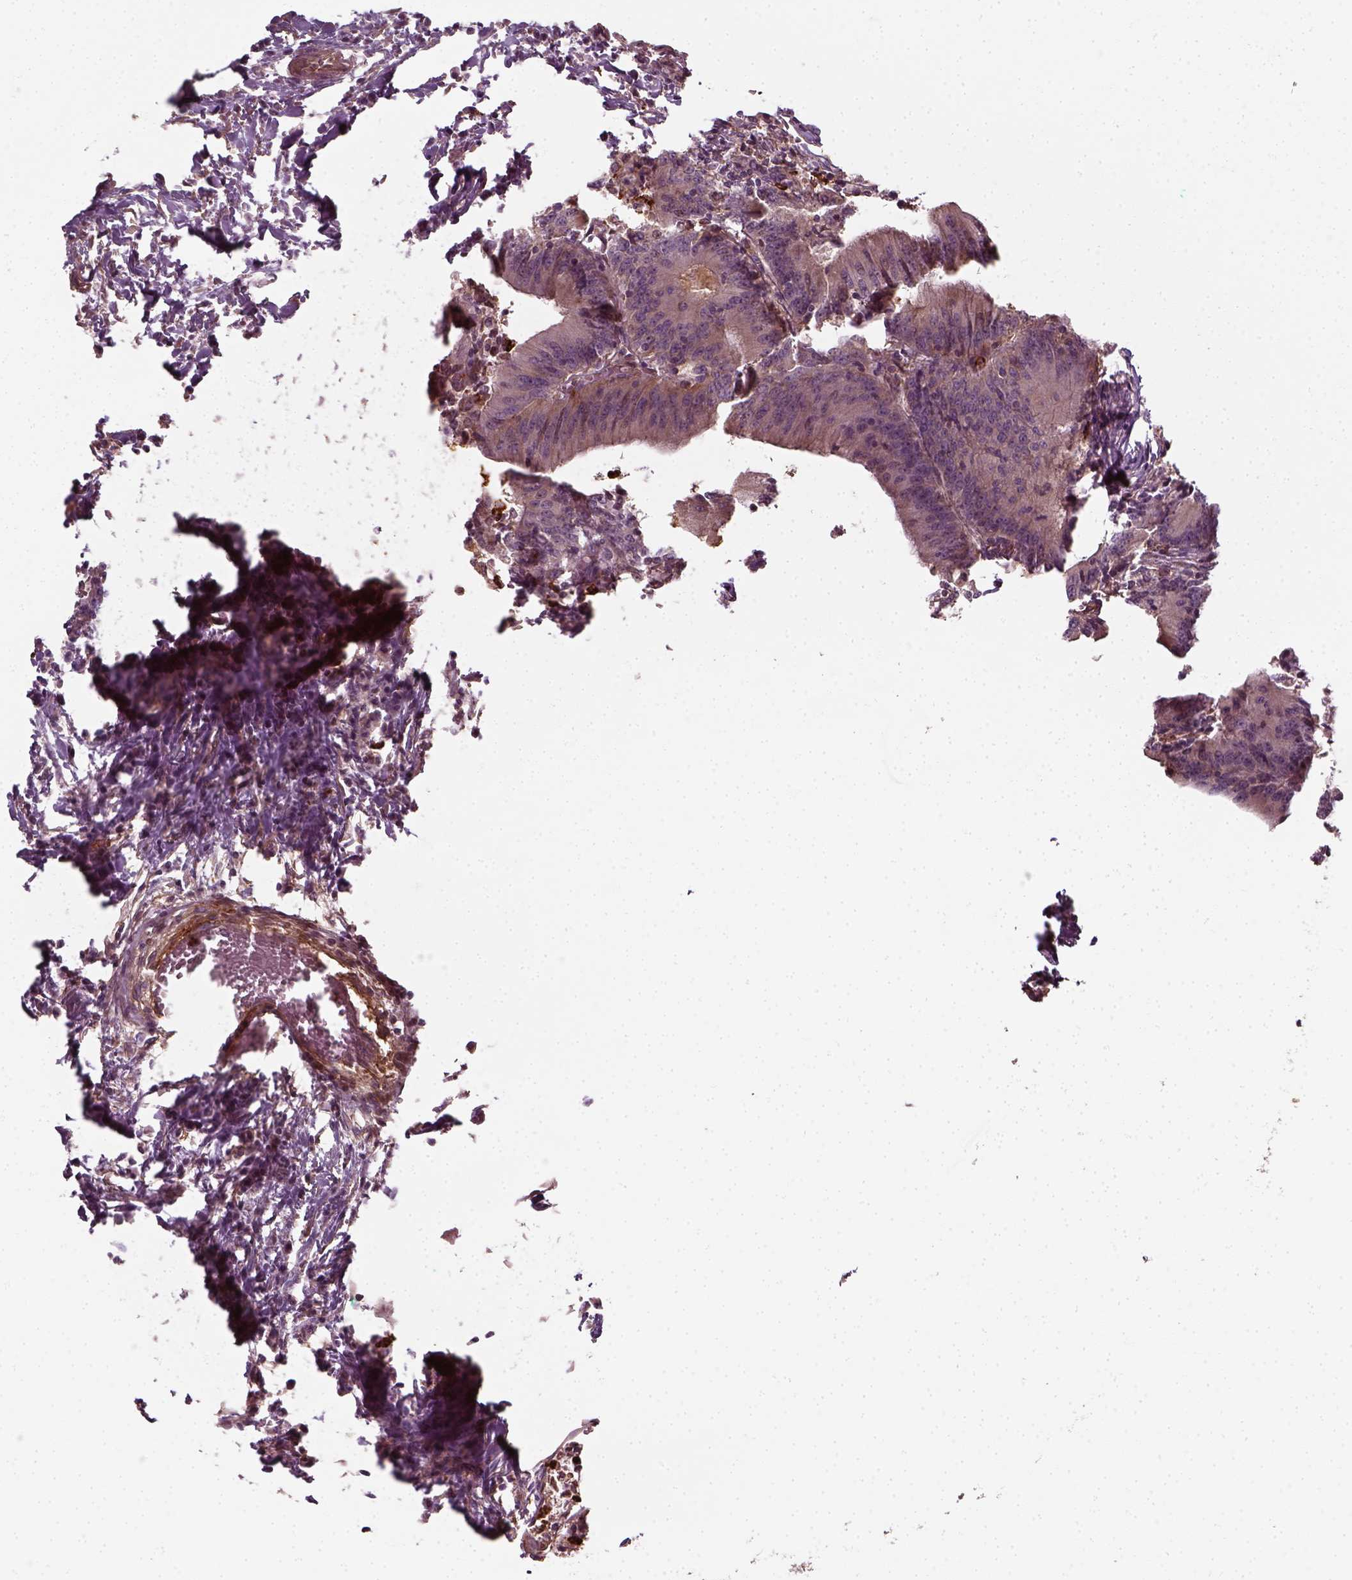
{"staining": {"intensity": "weak", "quantity": "<25%", "location": "cytoplasmic/membranous"}, "tissue": "colorectal cancer", "cell_type": "Tumor cells", "image_type": "cancer", "snomed": [{"axis": "morphology", "description": "Adenocarcinoma, NOS"}, {"axis": "topography", "description": "Colon"}], "caption": "Immunohistochemical staining of colorectal adenocarcinoma shows no significant positivity in tumor cells.", "gene": "NPTN", "patient": {"sex": "female", "age": 78}}